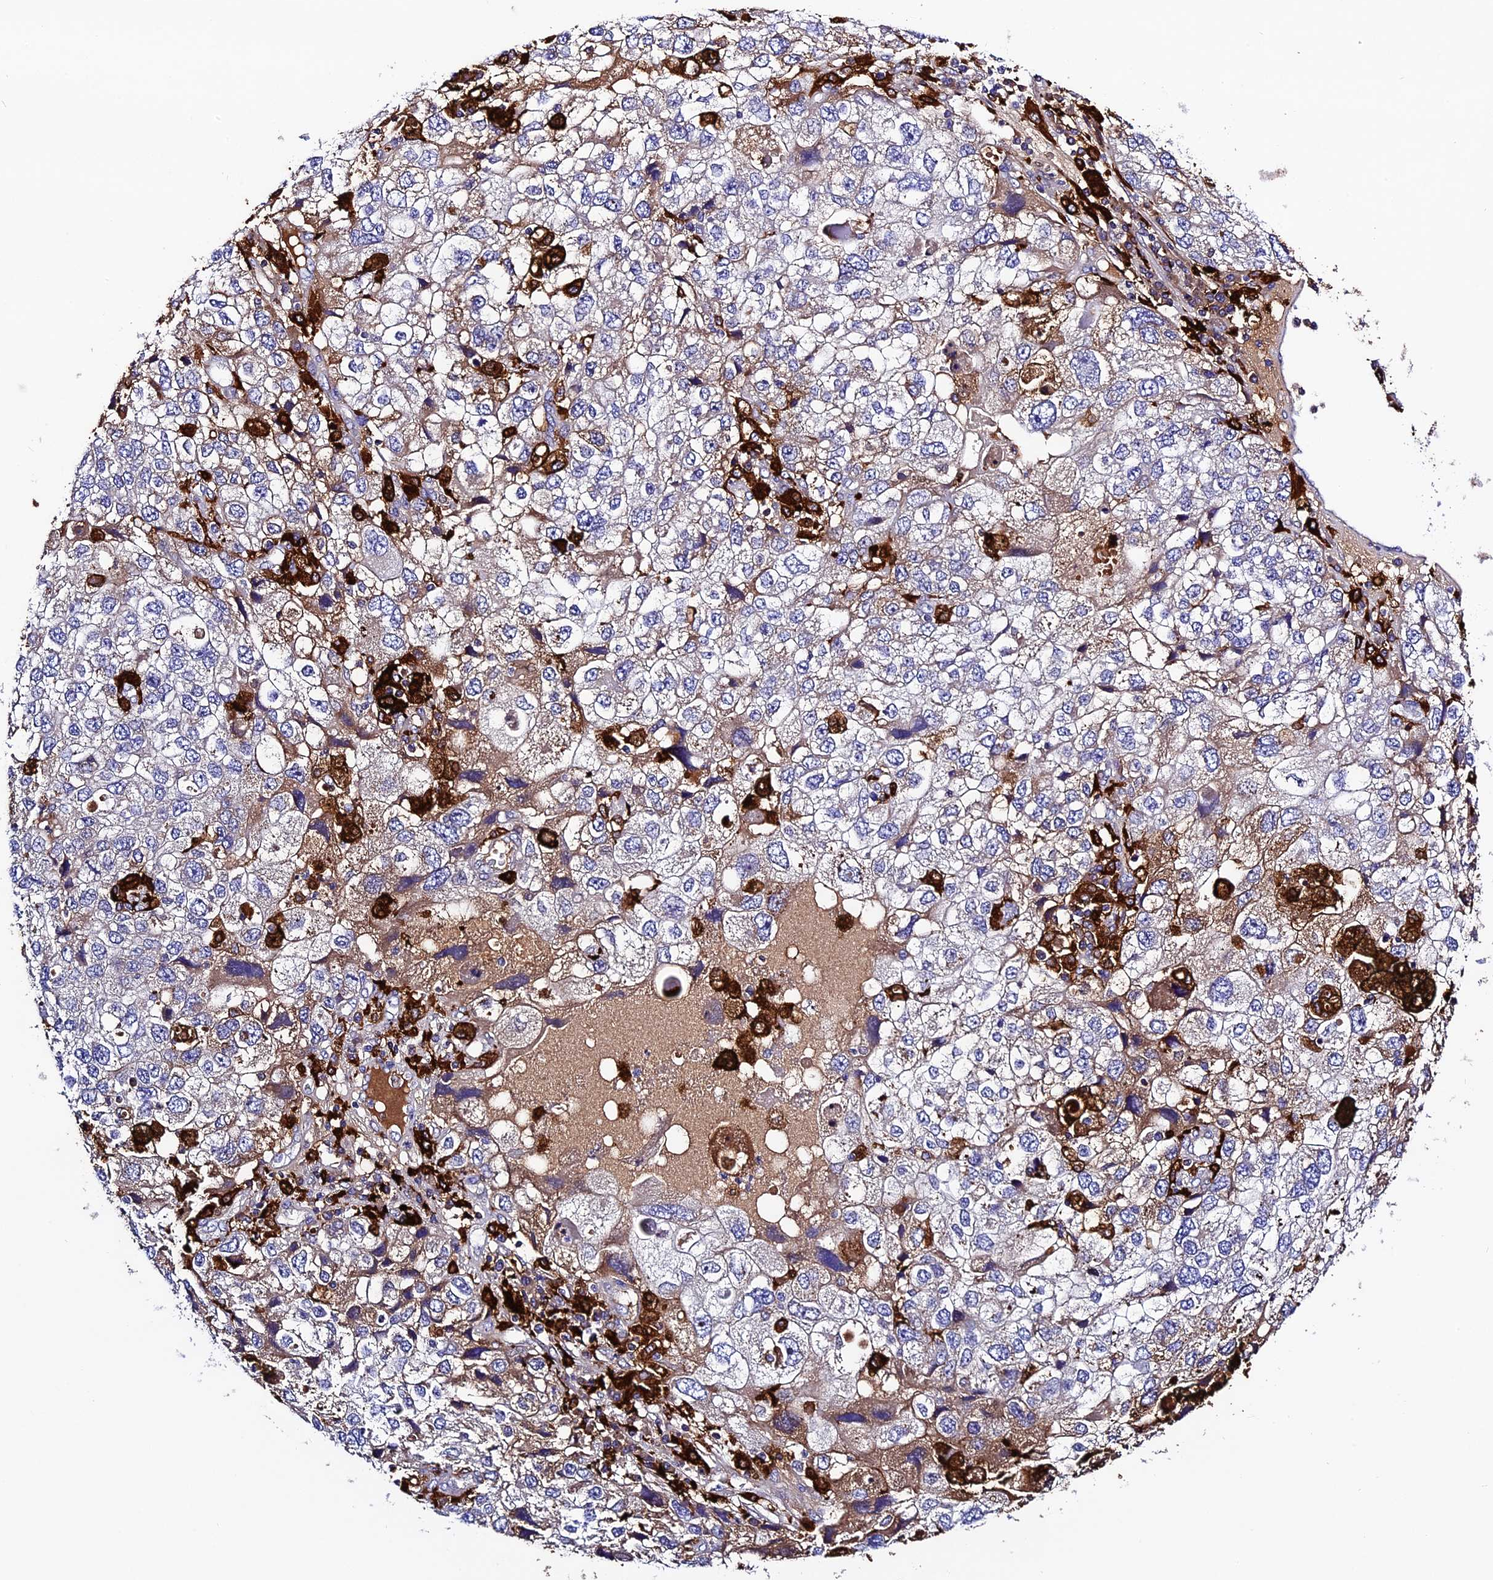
{"staining": {"intensity": "weak", "quantity": "<25%", "location": "cytoplasmic/membranous"}, "tissue": "endometrial cancer", "cell_type": "Tumor cells", "image_type": "cancer", "snomed": [{"axis": "morphology", "description": "Adenocarcinoma, NOS"}, {"axis": "topography", "description": "Endometrium"}], "caption": "Histopathology image shows no significant protein positivity in tumor cells of adenocarcinoma (endometrial).", "gene": "CILP2", "patient": {"sex": "female", "age": 49}}